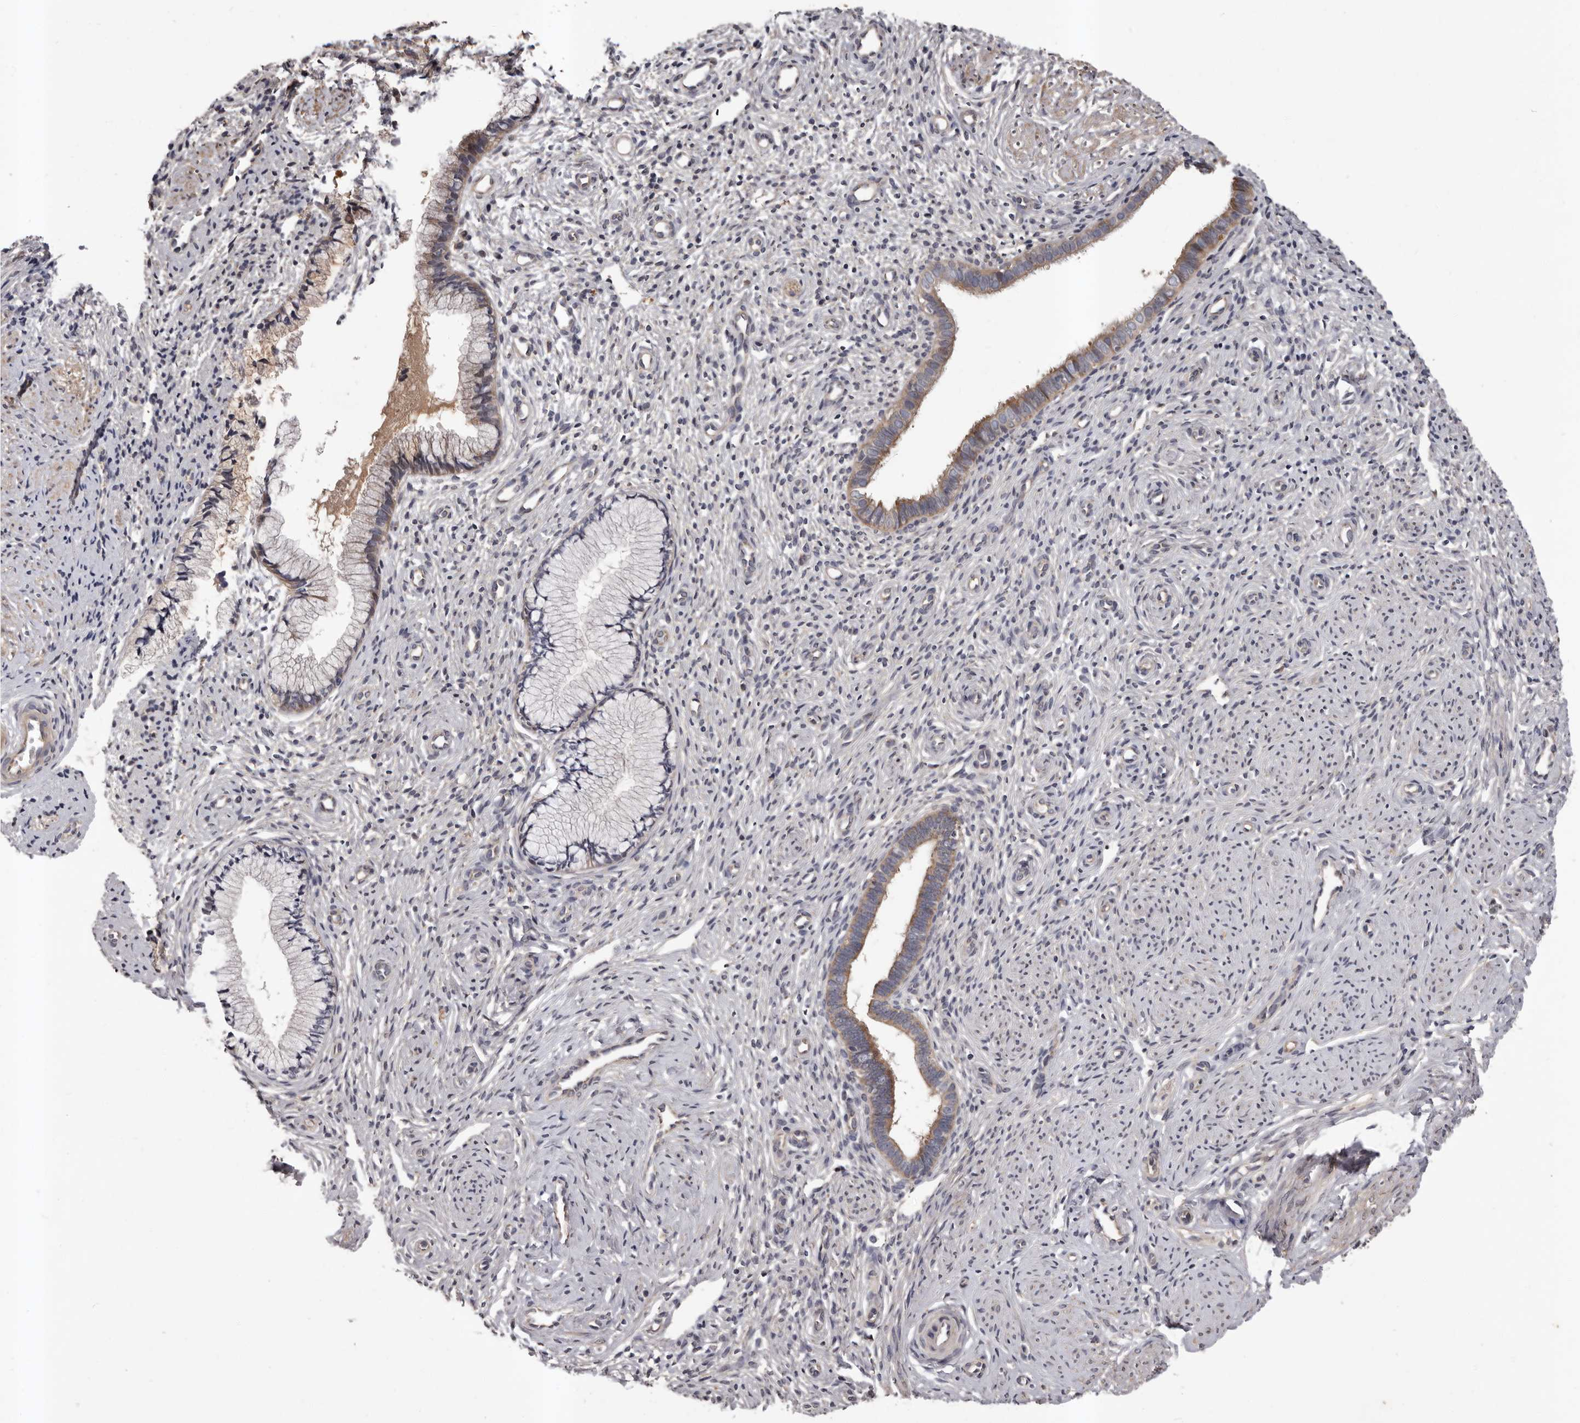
{"staining": {"intensity": "weak", "quantity": "25%-75%", "location": "cytoplasmic/membranous"}, "tissue": "cervix", "cell_type": "Glandular cells", "image_type": "normal", "snomed": [{"axis": "morphology", "description": "Normal tissue, NOS"}, {"axis": "topography", "description": "Cervix"}], "caption": "Brown immunohistochemical staining in unremarkable human cervix shows weak cytoplasmic/membranous staining in approximately 25%-75% of glandular cells. The protein is stained brown, and the nuclei are stained in blue (DAB (3,3'-diaminobenzidine) IHC with brightfield microscopy, high magnification).", "gene": "PRKD1", "patient": {"sex": "female", "age": 27}}